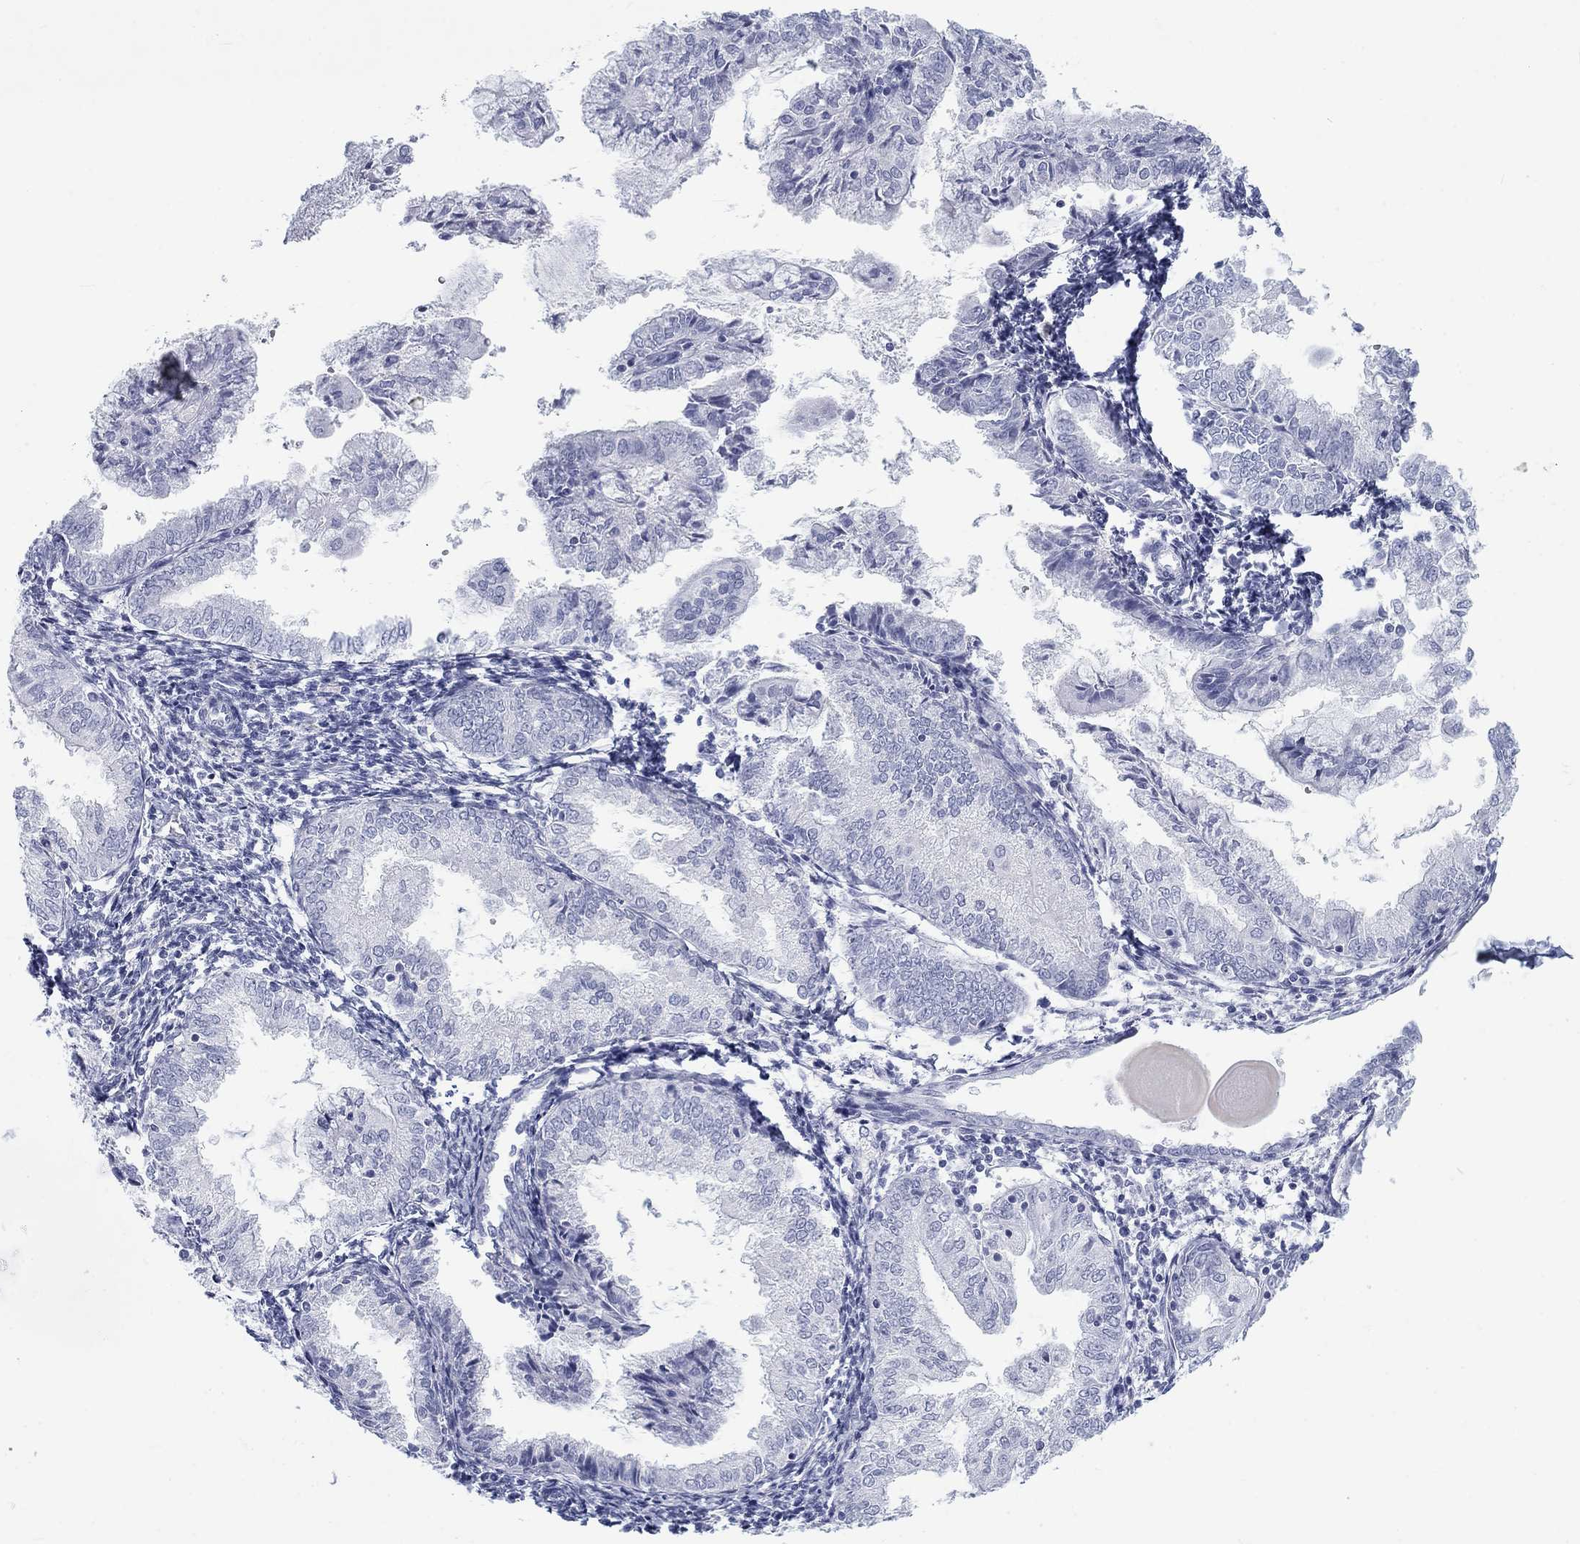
{"staining": {"intensity": "negative", "quantity": "none", "location": "none"}, "tissue": "endometrial cancer", "cell_type": "Tumor cells", "image_type": "cancer", "snomed": [{"axis": "morphology", "description": "Adenocarcinoma, NOS"}, {"axis": "topography", "description": "Endometrium"}], "caption": "Immunohistochemistry (IHC) of endometrial cancer (adenocarcinoma) demonstrates no expression in tumor cells.", "gene": "CALB1", "patient": {"sex": "female", "age": 56}}